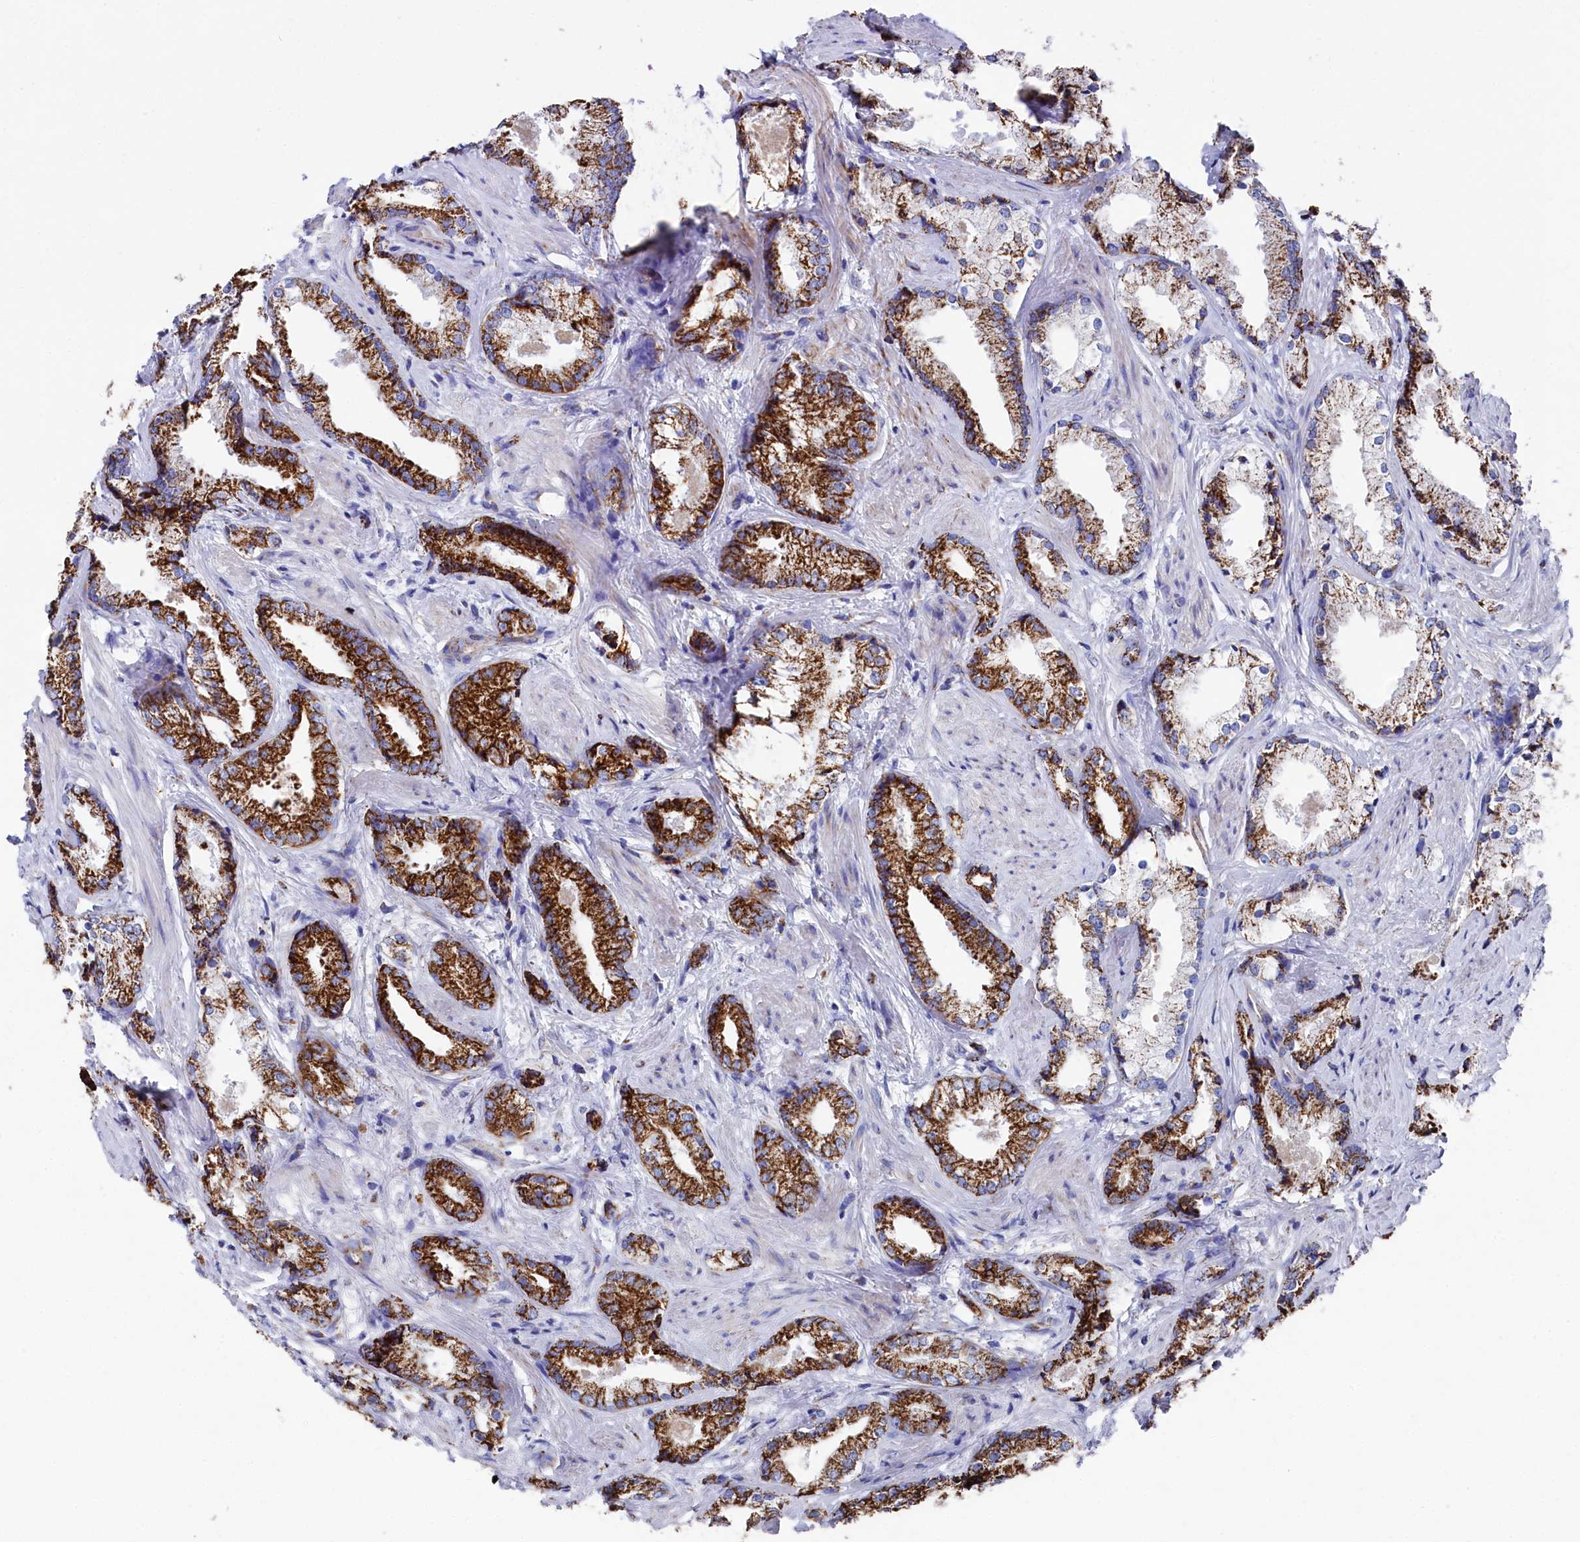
{"staining": {"intensity": "strong", "quantity": ">75%", "location": "cytoplasmic/membranous"}, "tissue": "prostate cancer", "cell_type": "Tumor cells", "image_type": "cancer", "snomed": [{"axis": "morphology", "description": "Adenocarcinoma, High grade"}, {"axis": "topography", "description": "Prostate"}], "caption": "A micrograph showing strong cytoplasmic/membranous staining in approximately >75% of tumor cells in prostate cancer (adenocarcinoma (high-grade)), as visualized by brown immunohistochemical staining.", "gene": "MMAB", "patient": {"sex": "male", "age": 66}}